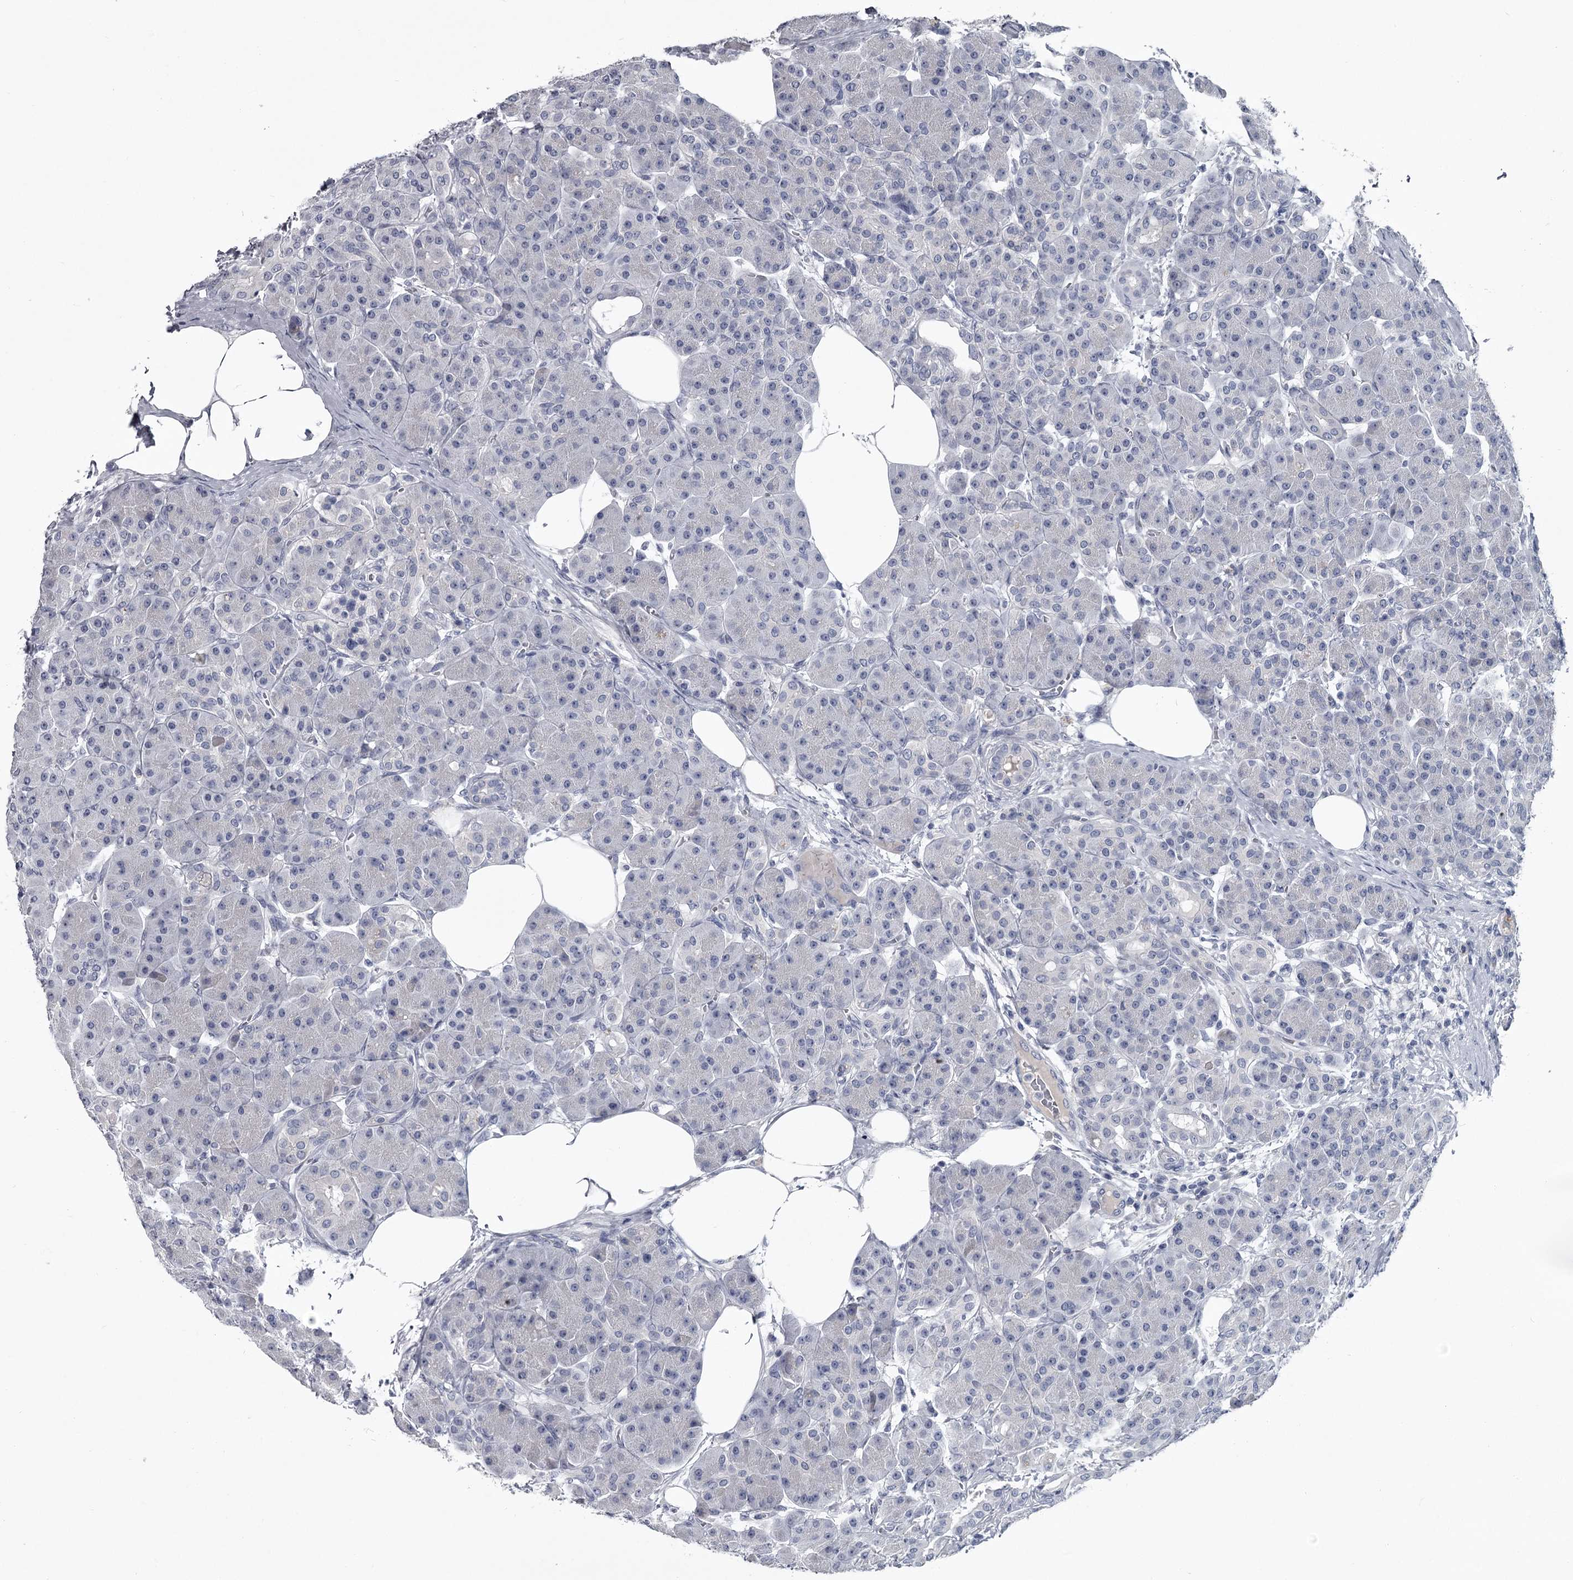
{"staining": {"intensity": "negative", "quantity": "none", "location": "none"}, "tissue": "pancreas", "cell_type": "Exocrine glandular cells", "image_type": "normal", "snomed": [{"axis": "morphology", "description": "Normal tissue, NOS"}, {"axis": "topography", "description": "Pancreas"}], "caption": "Pancreas stained for a protein using IHC displays no positivity exocrine glandular cells.", "gene": "DAO", "patient": {"sex": "male", "age": 63}}